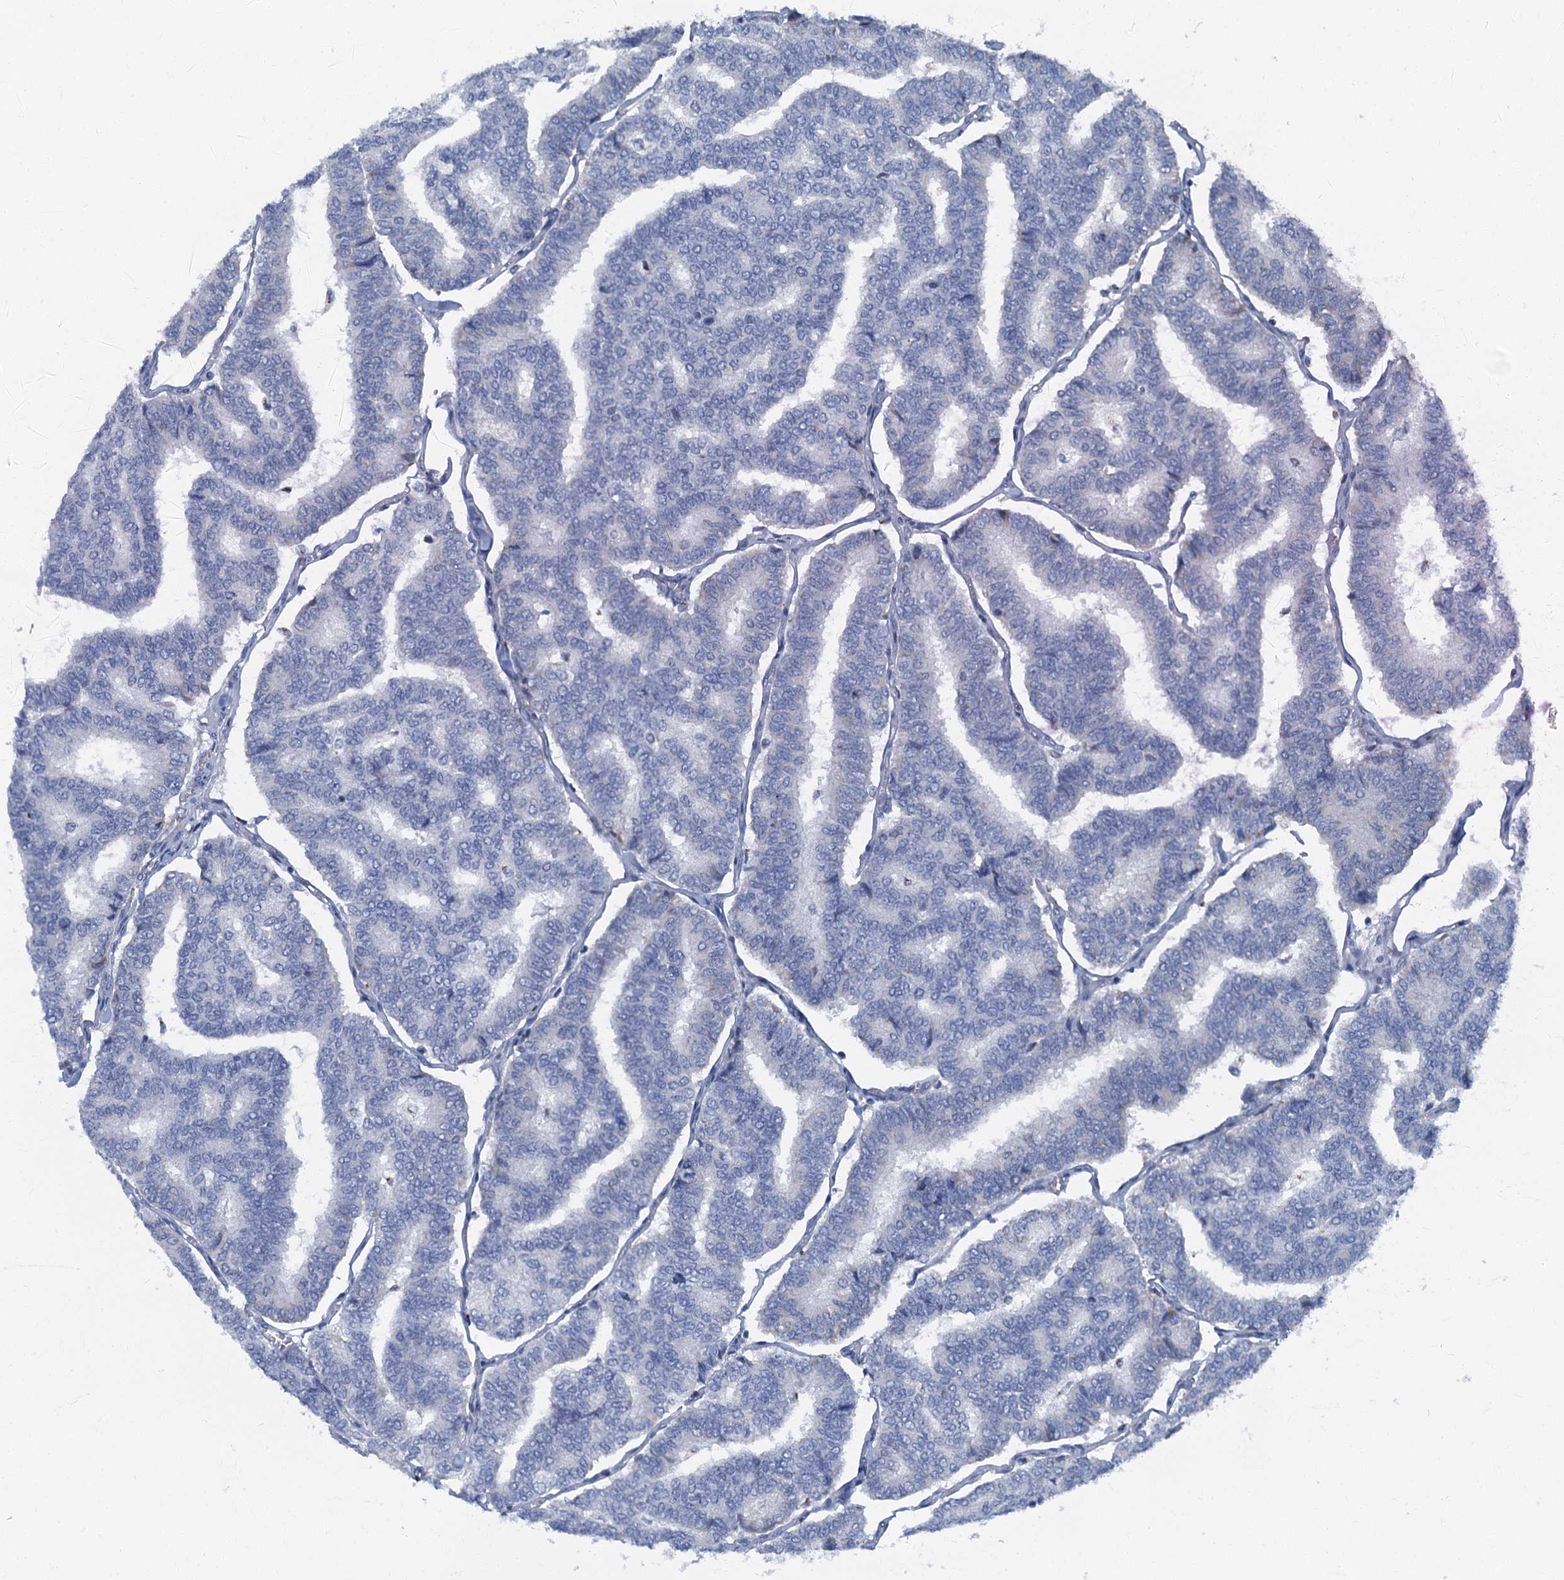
{"staining": {"intensity": "negative", "quantity": "none", "location": "none"}, "tissue": "thyroid cancer", "cell_type": "Tumor cells", "image_type": "cancer", "snomed": [{"axis": "morphology", "description": "Papillary adenocarcinoma, NOS"}, {"axis": "topography", "description": "Thyroid gland"}], "caption": "High magnification brightfield microscopy of papillary adenocarcinoma (thyroid) stained with DAB (brown) and counterstained with hematoxylin (blue): tumor cells show no significant positivity.", "gene": "LYPD3", "patient": {"sex": "female", "age": 35}}